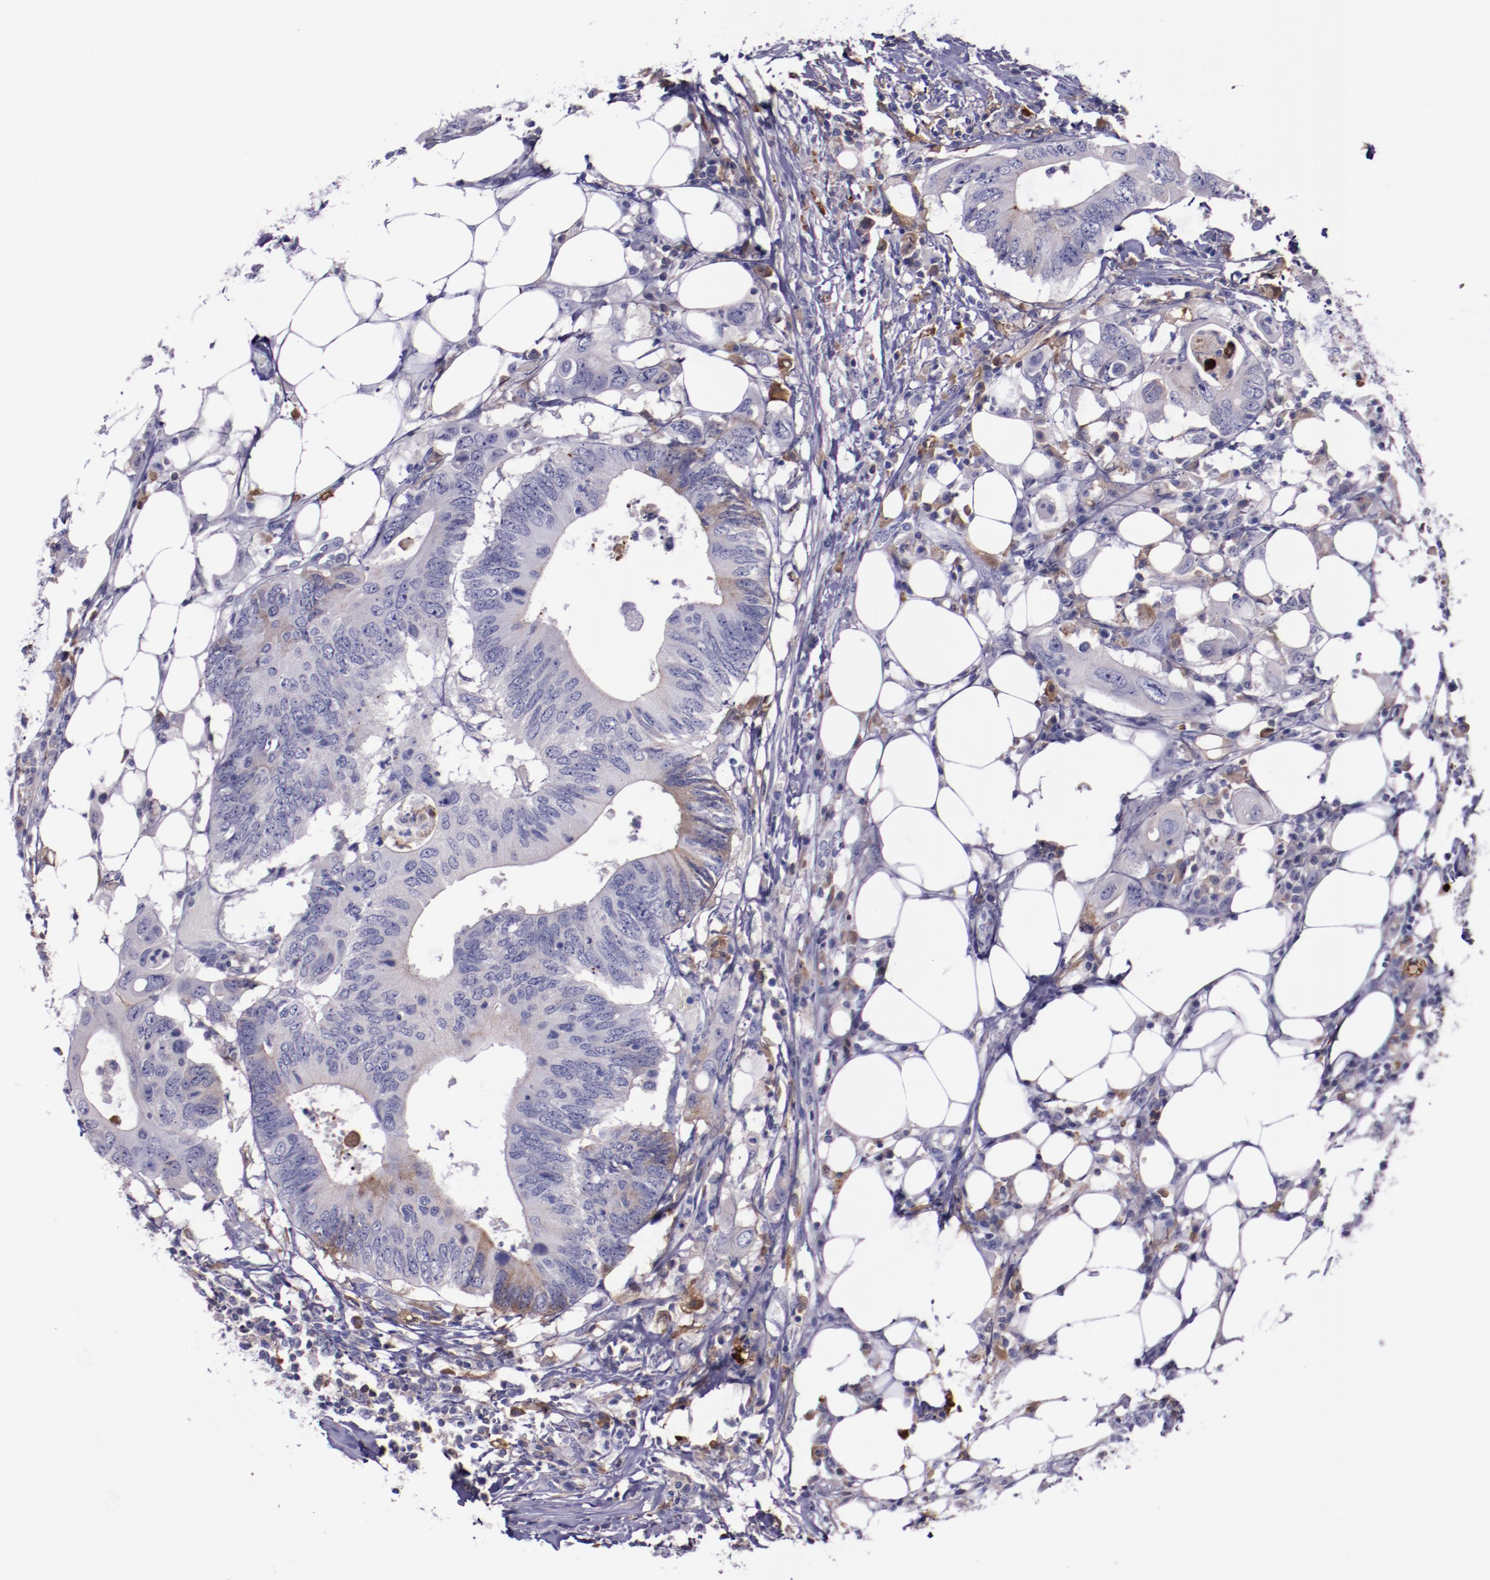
{"staining": {"intensity": "weak", "quantity": "<25%", "location": "cytoplasmic/membranous"}, "tissue": "colorectal cancer", "cell_type": "Tumor cells", "image_type": "cancer", "snomed": [{"axis": "morphology", "description": "Adenocarcinoma, NOS"}, {"axis": "topography", "description": "Colon"}], "caption": "Tumor cells show no significant expression in colorectal cancer.", "gene": "APOH", "patient": {"sex": "male", "age": 71}}